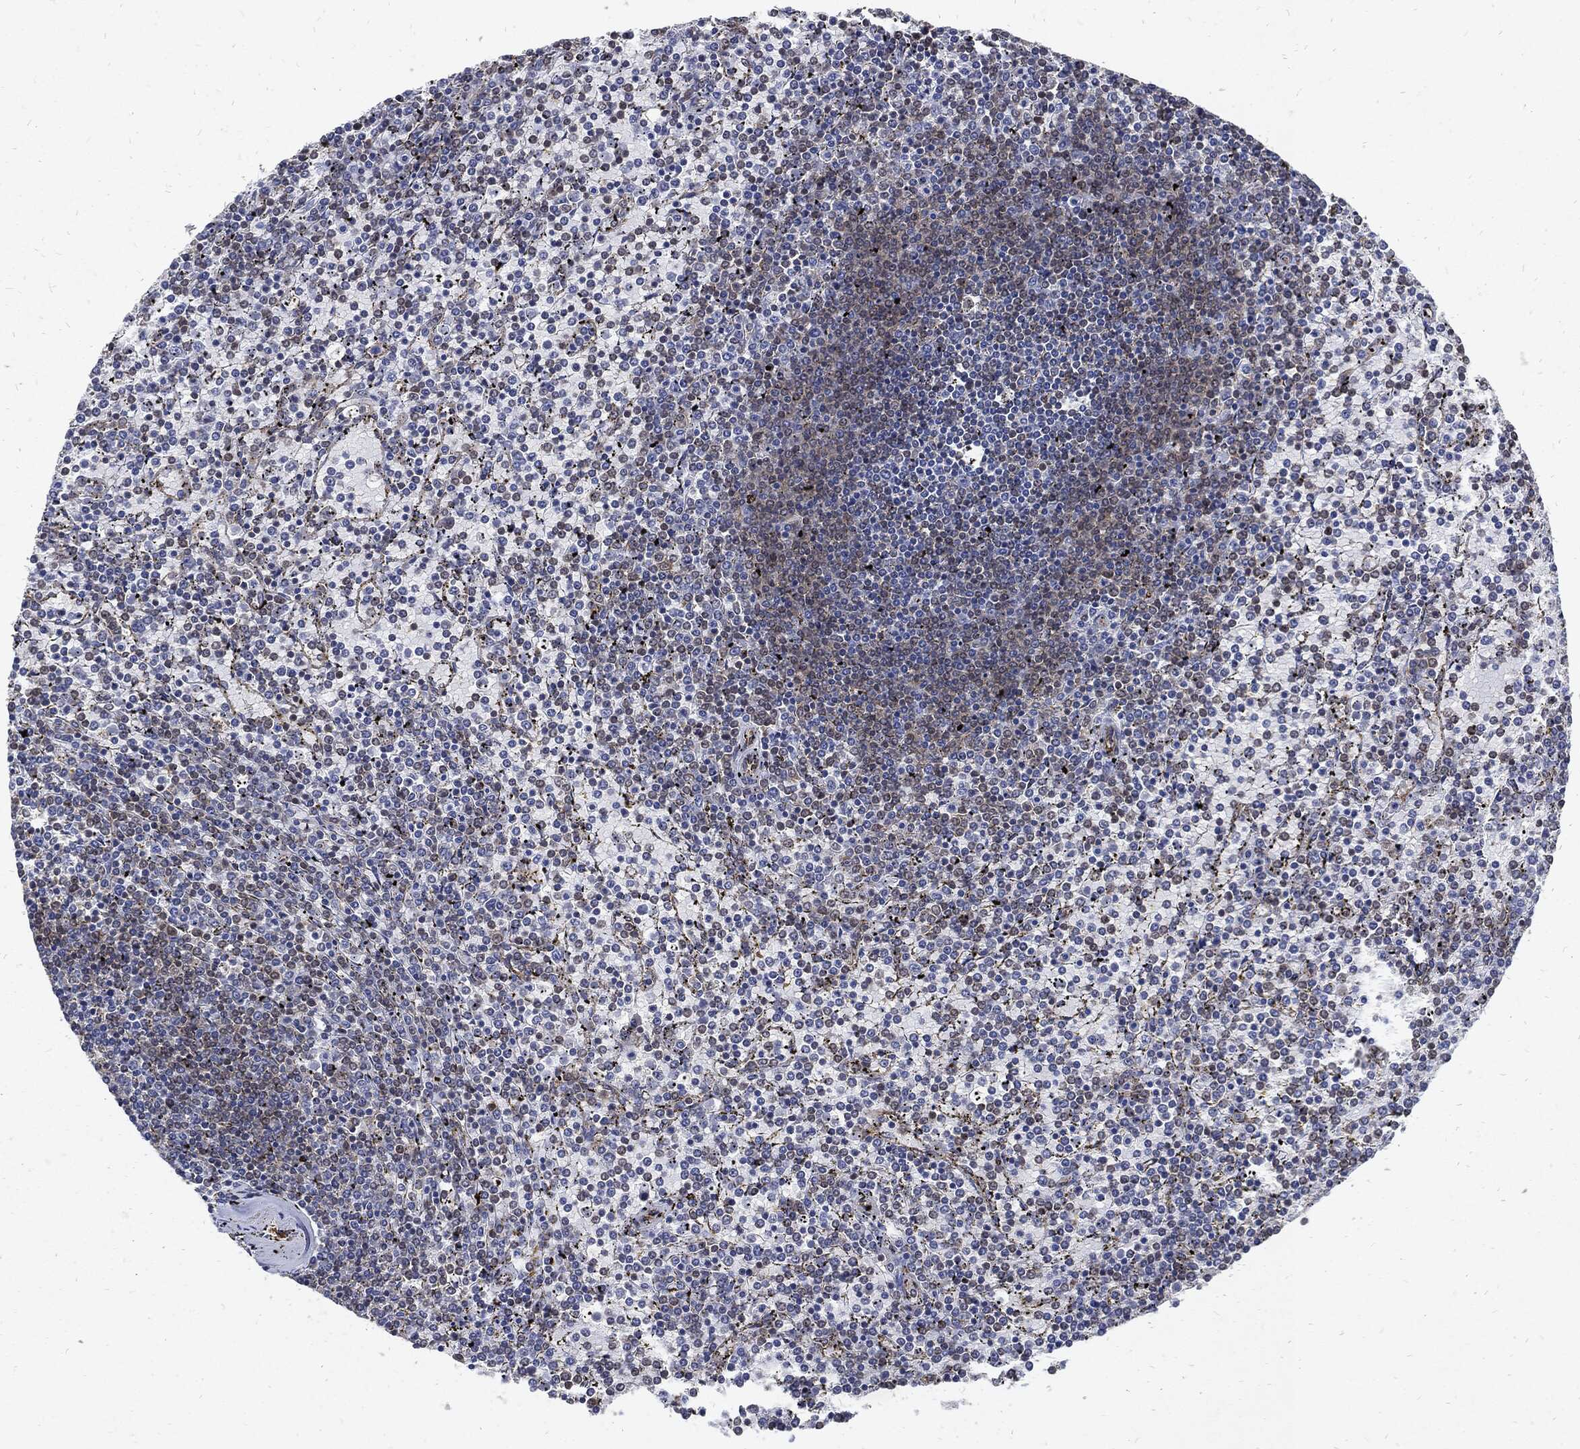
{"staining": {"intensity": "negative", "quantity": "none", "location": "none"}, "tissue": "lymphoma", "cell_type": "Tumor cells", "image_type": "cancer", "snomed": [{"axis": "morphology", "description": "Malignant lymphoma, non-Hodgkin's type, Low grade"}, {"axis": "topography", "description": "Spleen"}], "caption": "The IHC micrograph has no significant expression in tumor cells of lymphoma tissue.", "gene": "DCTN1", "patient": {"sex": "female", "age": 77}}